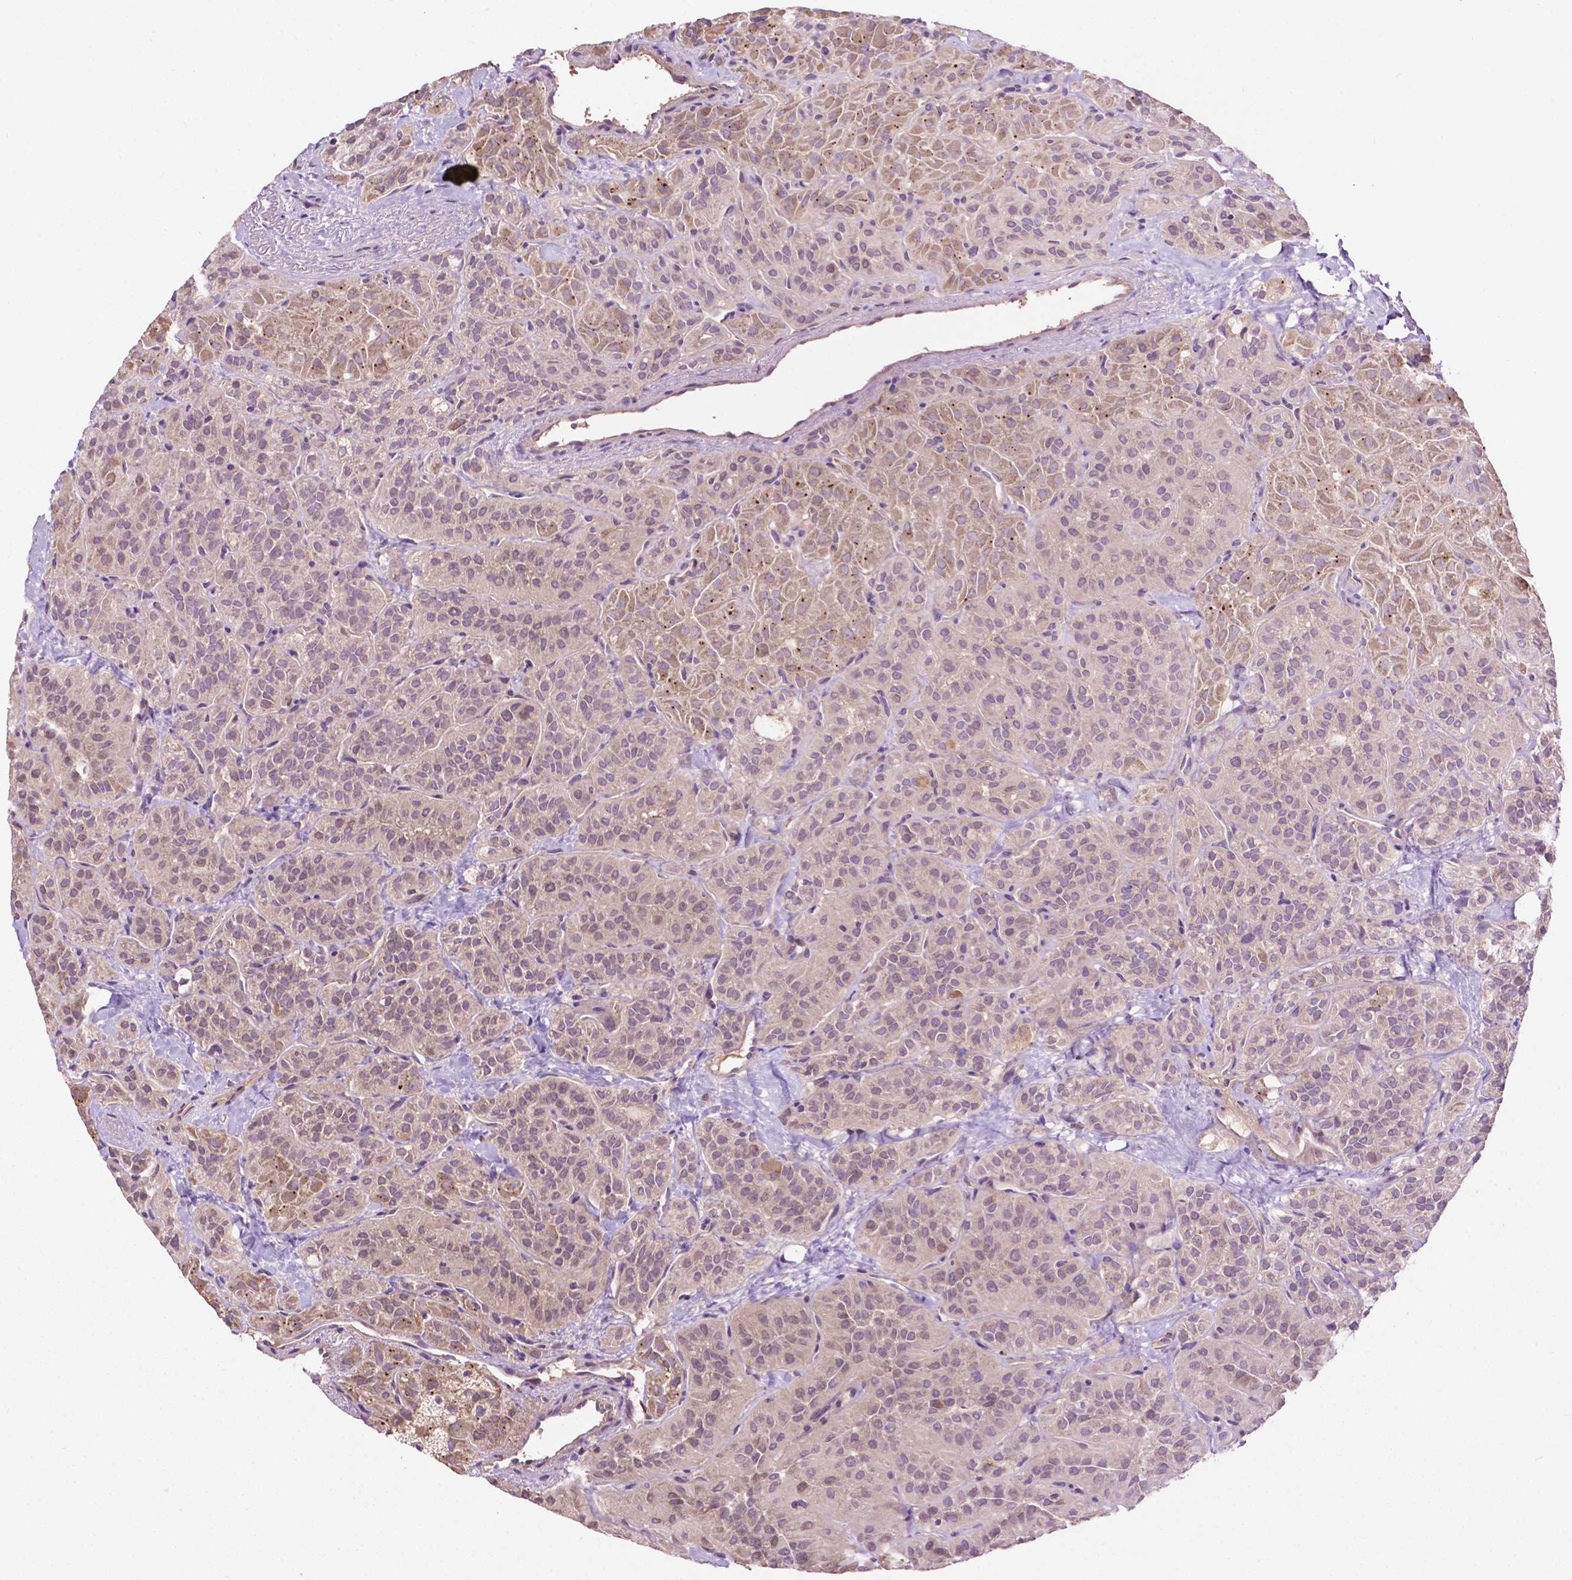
{"staining": {"intensity": "weak", "quantity": "25%-75%", "location": "cytoplasmic/membranous"}, "tissue": "thyroid cancer", "cell_type": "Tumor cells", "image_type": "cancer", "snomed": [{"axis": "morphology", "description": "Papillary adenocarcinoma, NOS"}, {"axis": "topography", "description": "Thyroid gland"}], "caption": "Immunohistochemistry (IHC) (DAB (3,3'-diaminobenzidine)) staining of human papillary adenocarcinoma (thyroid) demonstrates weak cytoplasmic/membranous protein expression in approximately 25%-75% of tumor cells.", "gene": "CHMP4A", "patient": {"sex": "female", "age": 45}}